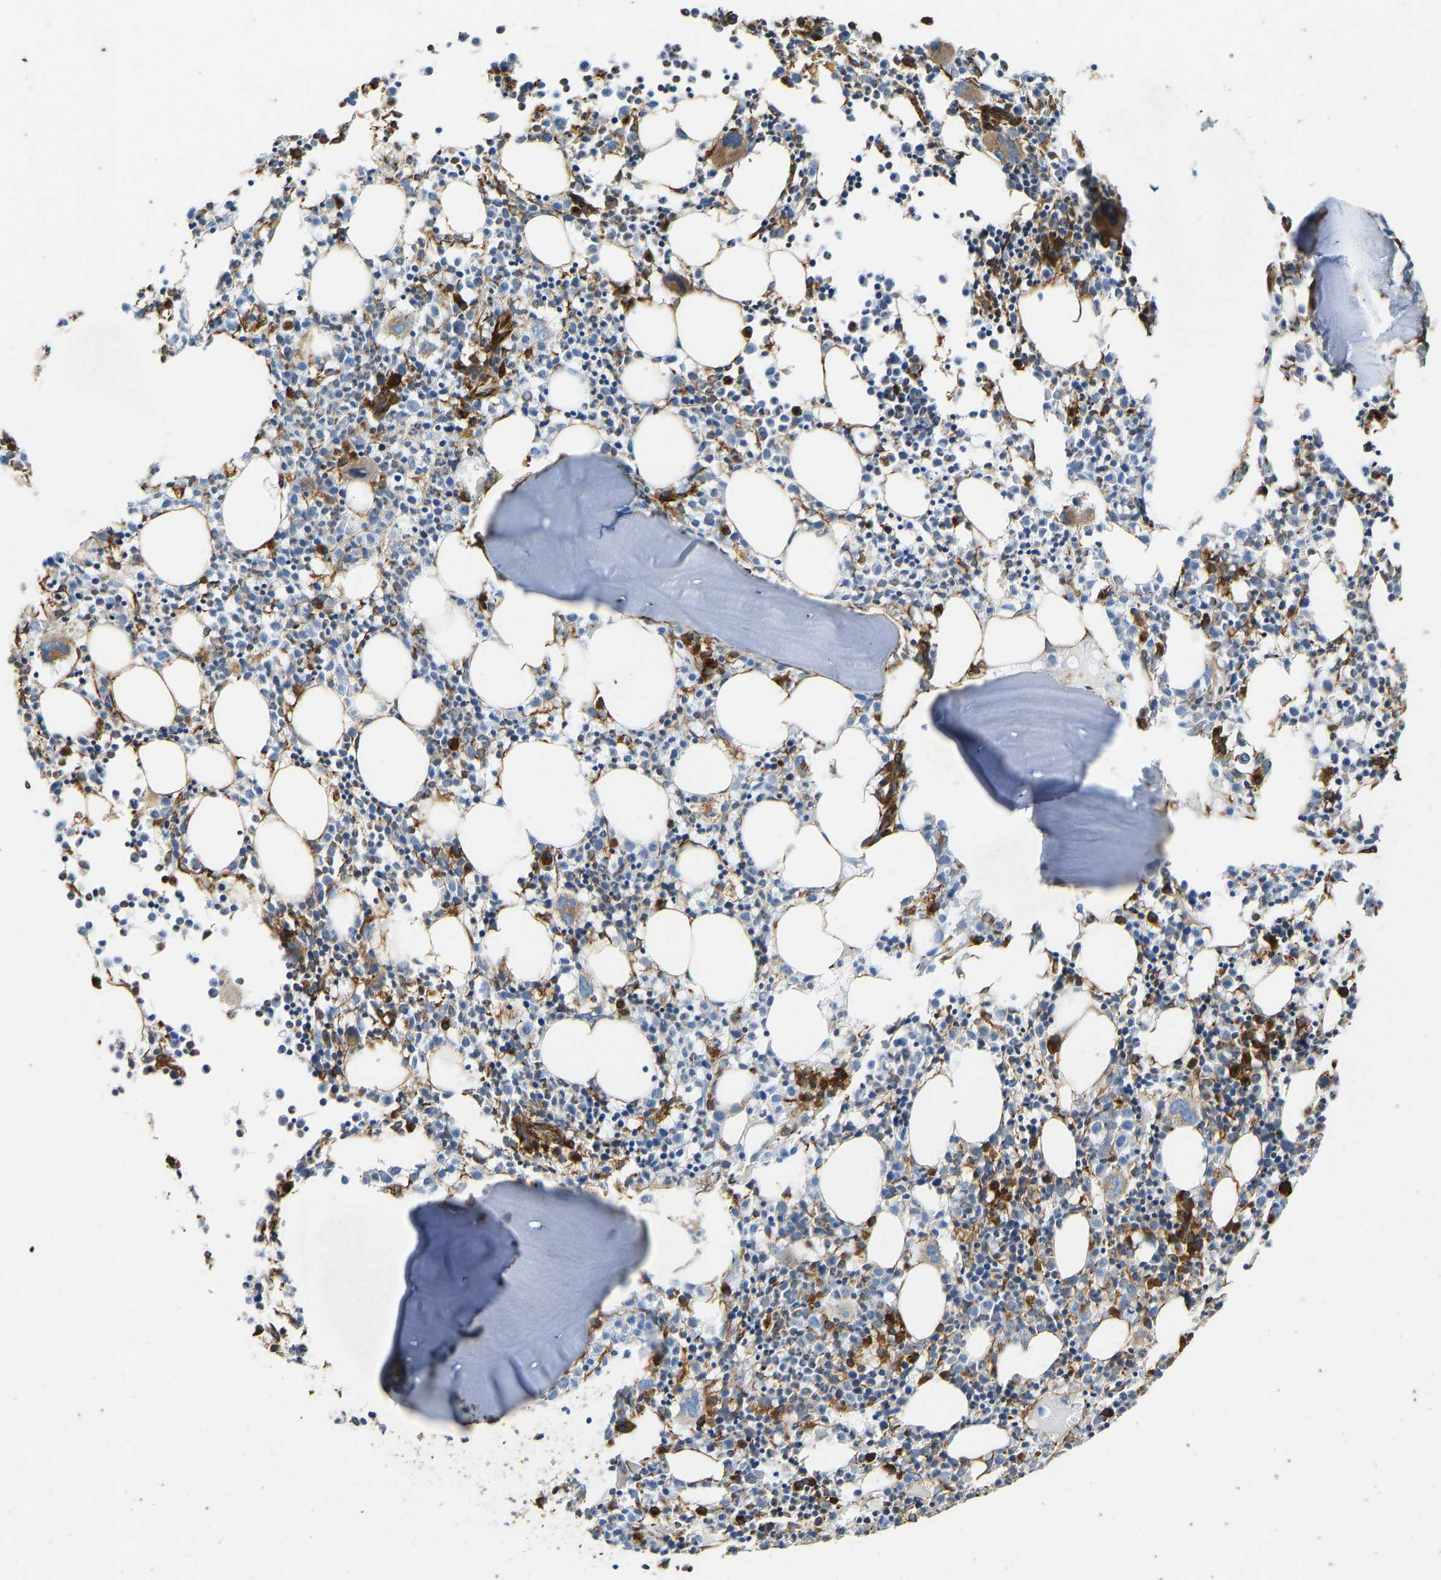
{"staining": {"intensity": "moderate", "quantity": "25%-75%", "location": "cytoplasmic/membranous"}, "tissue": "bone marrow", "cell_type": "Hematopoietic cells", "image_type": "normal", "snomed": [{"axis": "morphology", "description": "Normal tissue, NOS"}, {"axis": "morphology", "description": "Inflammation, NOS"}, {"axis": "topography", "description": "Bone marrow"}], "caption": "Protein analysis of benign bone marrow displays moderate cytoplasmic/membranous expression in approximately 25%-75% of hematopoietic cells. Using DAB (brown) and hematoxylin (blue) stains, captured at high magnification using brightfield microscopy.", "gene": "BEX3", "patient": {"sex": "male", "age": 25}}